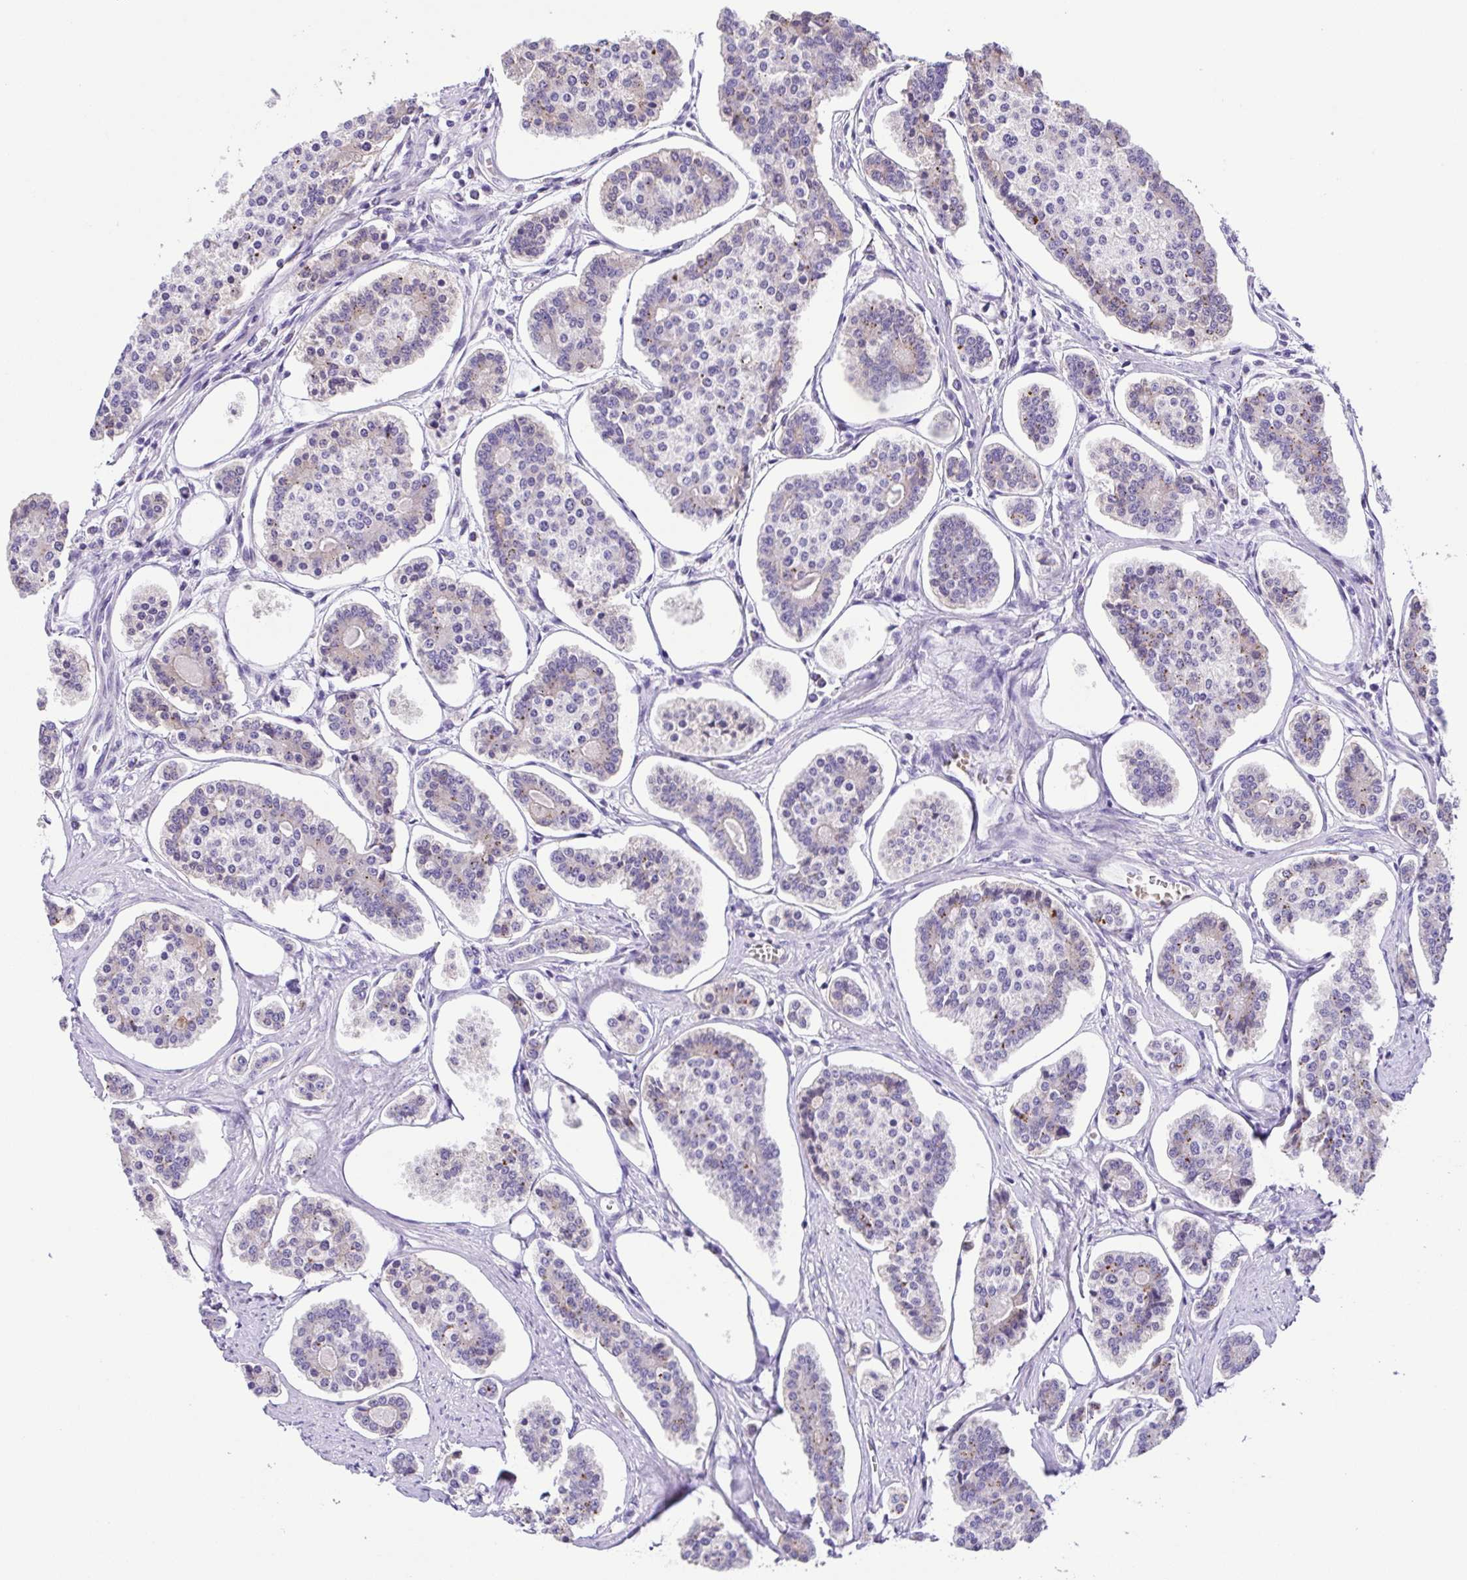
{"staining": {"intensity": "moderate", "quantity": "<25%", "location": "cytoplasmic/membranous"}, "tissue": "carcinoid", "cell_type": "Tumor cells", "image_type": "cancer", "snomed": [{"axis": "morphology", "description": "Carcinoid, malignant, NOS"}, {"axis": "topography", "description": "Small intestine"}], "caption": "A brown stain shows moderate cytoplasmic/membranous expression of a protein in human malignant carcinoid tumor cells.", "gene": "IGFL1", "patient": {"sex": "female", "age": 65}}